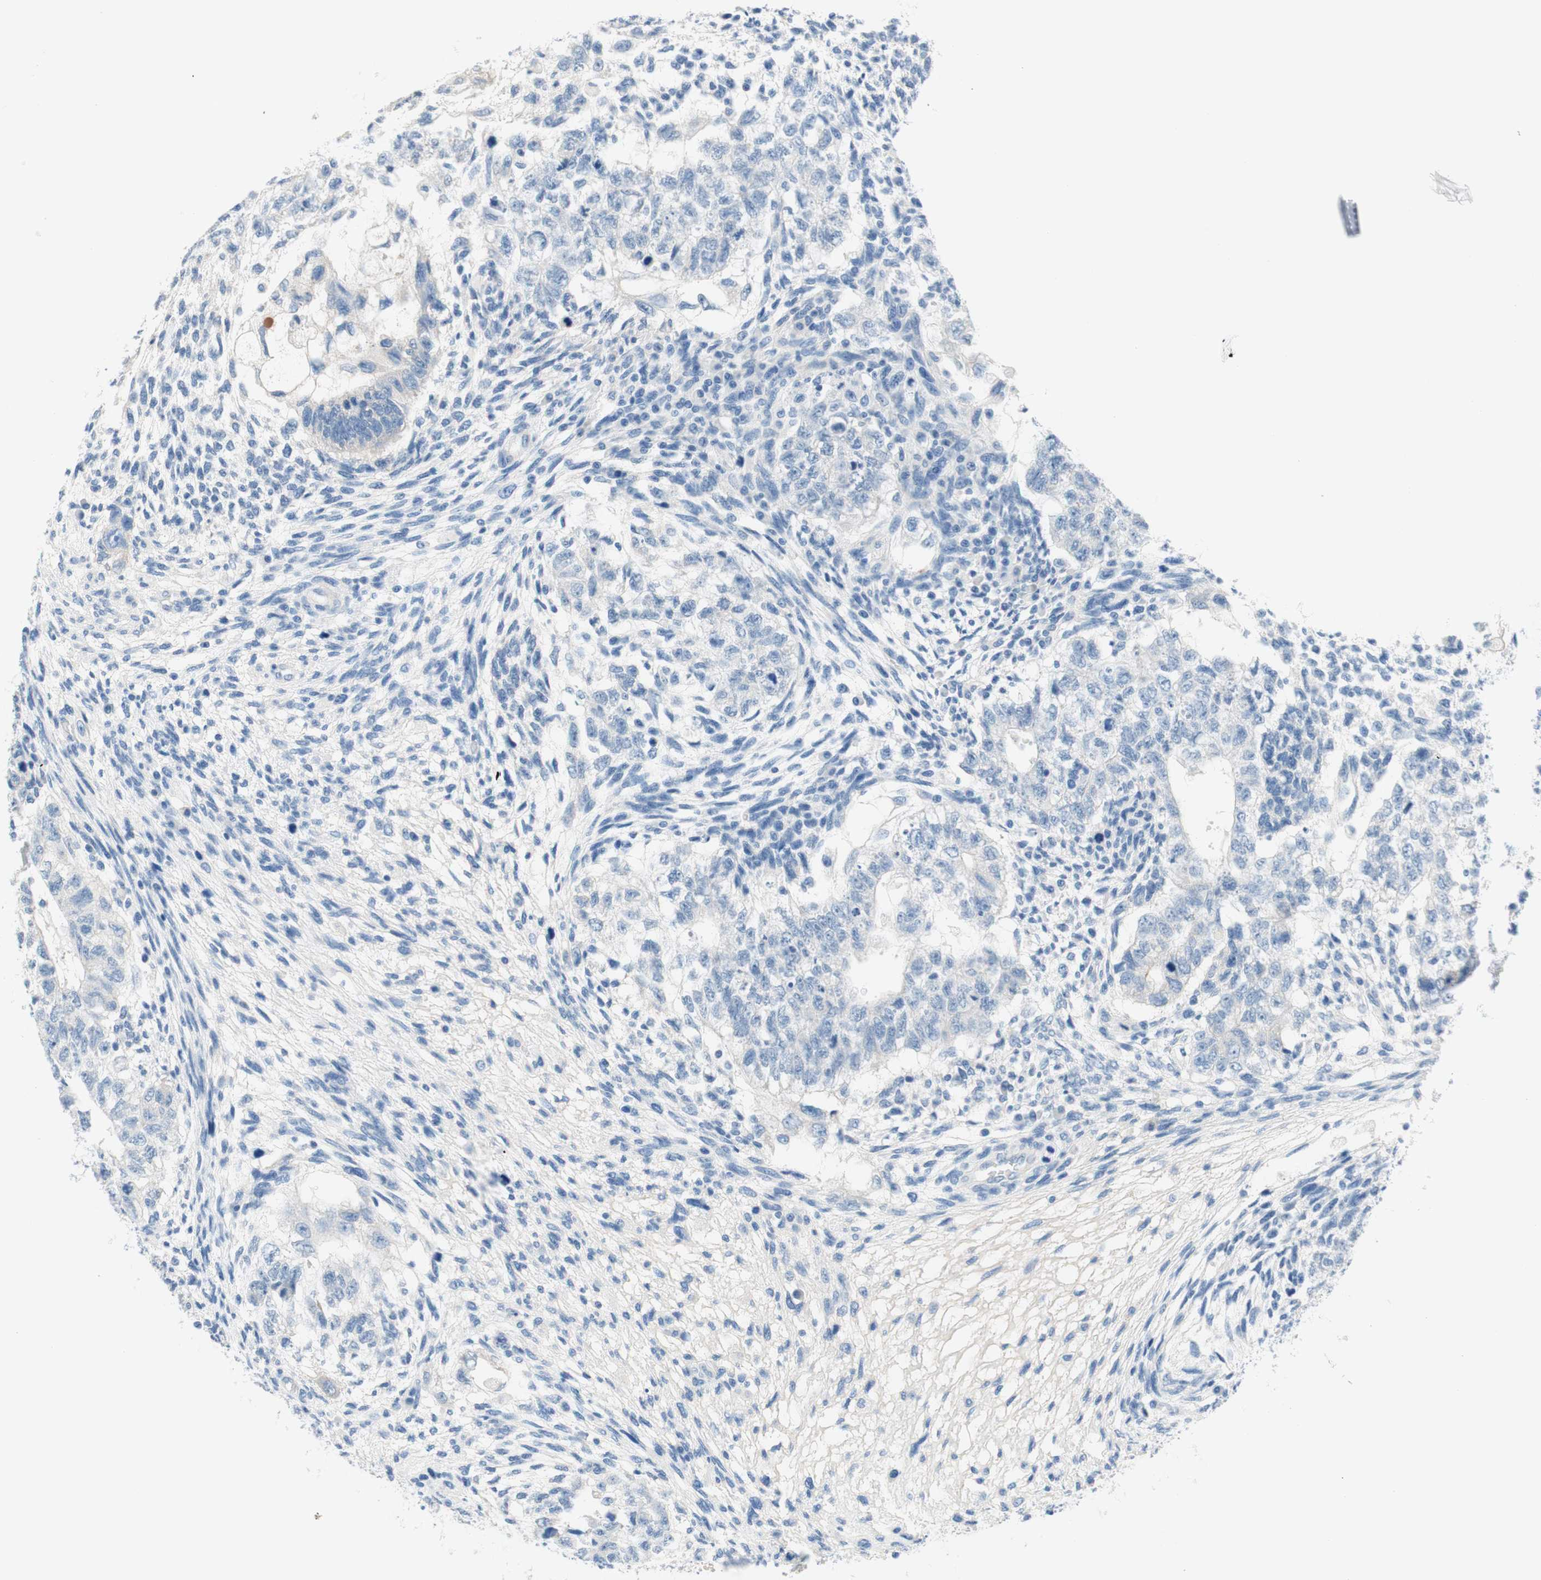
{"staining": {"intensity": "negative", "quantity": "none", "location": "none"}, "tissue": "testis cancer", "cell_type": "Tumor cells", "image_type": "cancer", "snomed": [{"axis": "morphology", "description": "Normal tissue, NOS"}, {"axis": "morphology", "description": "Carcinoma, Embryonal, NOS"}, {"axis": "topography", "description": "Testis"}], "caption": "Human testis embryonal carcinoma stained for a protein using immunohistochemistry (IHC) displays no staining in tumor cells.", "gene": "PASD1", "patient": {"sex": "male", "age": 36}}